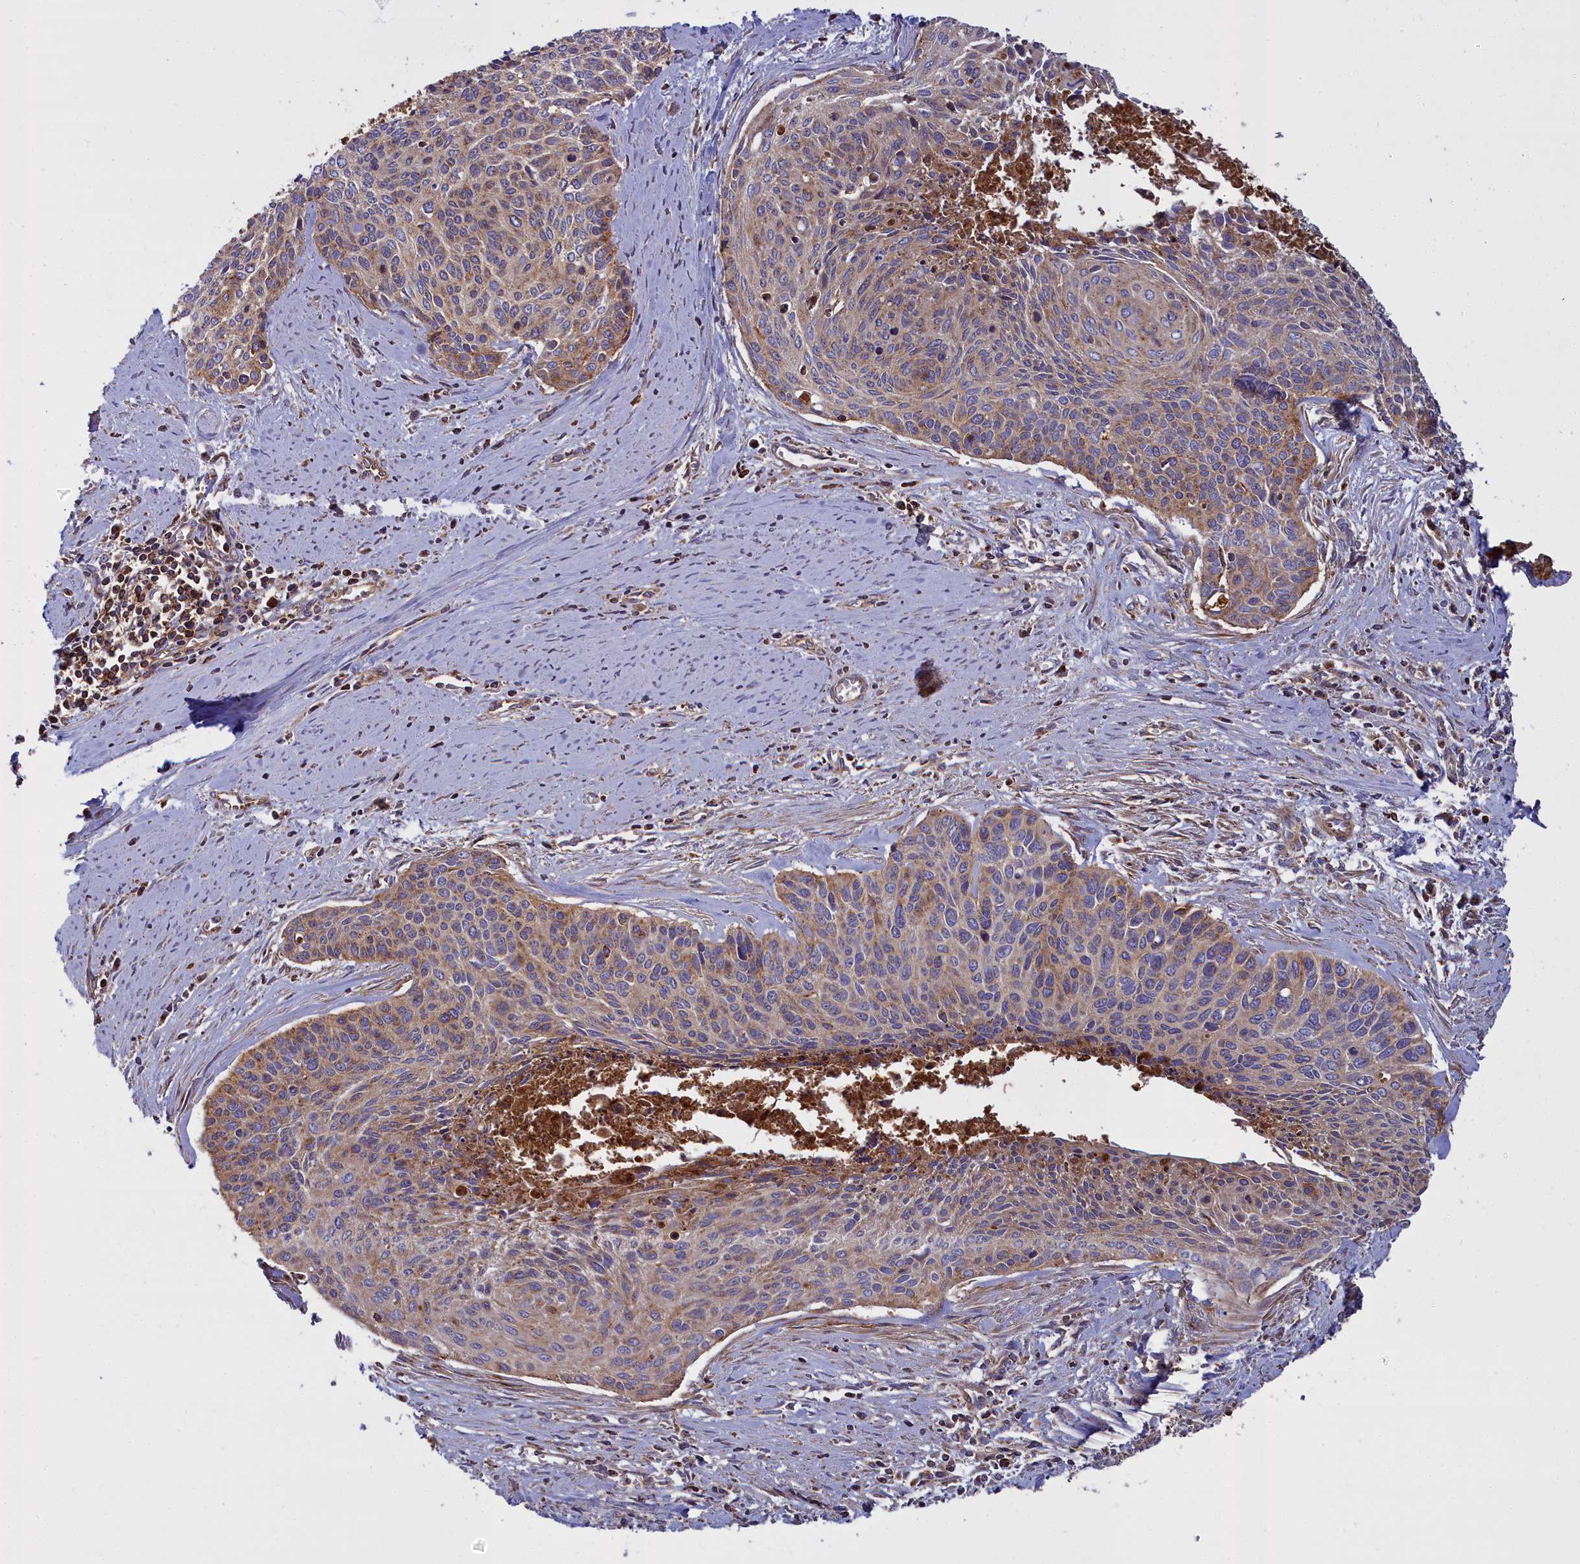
{"staining": {"intensity": "moderate", "quantity": ">75%", "location": "cytoplasmic/membranous"}, "tissue": "cervical cancer", "cell_type": "Tumor cells", "image_type": "cancer", "snomed": [{"axis": "morphology", "description": "Squamous cell carcinoma, NOS"}, {"axis": "topography", "description": "Cervix"}], "caption": "Immunohistochemical staining of cervical cancer exhibits medium levels of moderate cytoplasmic/membranous protein staining in approximately >75% of tumor cells.", "gene": "LNPEP", "patient": {"sex": "female", "age": 55}}